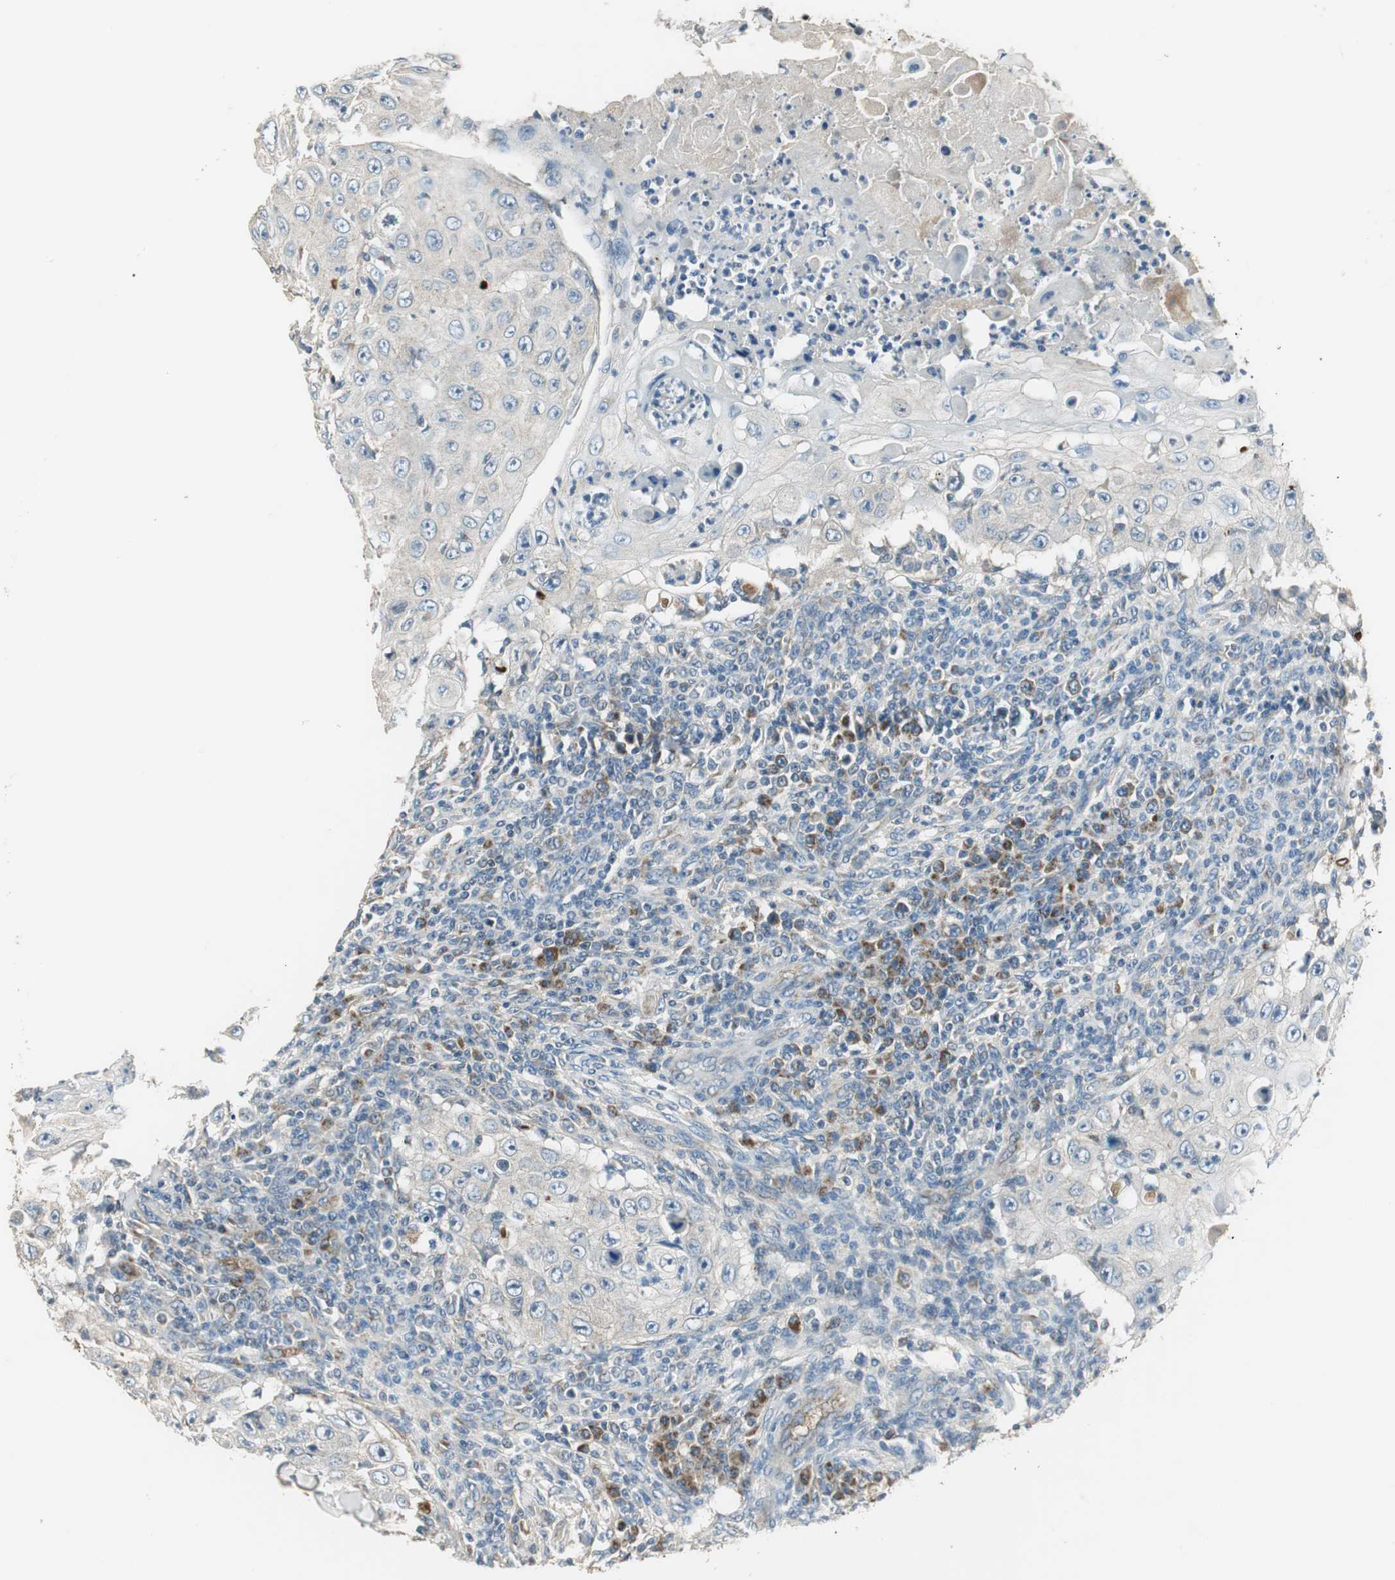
{"staining": {"intensity": "weak", "quantity": "<25%", "location": "cytoplasmic/membranous"}, "tissue": "skin cancer", "cell_type": "Tumor cells", "image_type": "cancer", "snomed": [{"axis": "morphology", "description": "Squamous cell carcinoma, NOS"}, {"axis": "topography", "description": "Skin"}], "caption": "Tumor cells are negative for brown protein staining in skin squamous cell carcinoma.", "gene": "MSTO1", "patient": {"sex": "male", "age": 86}}